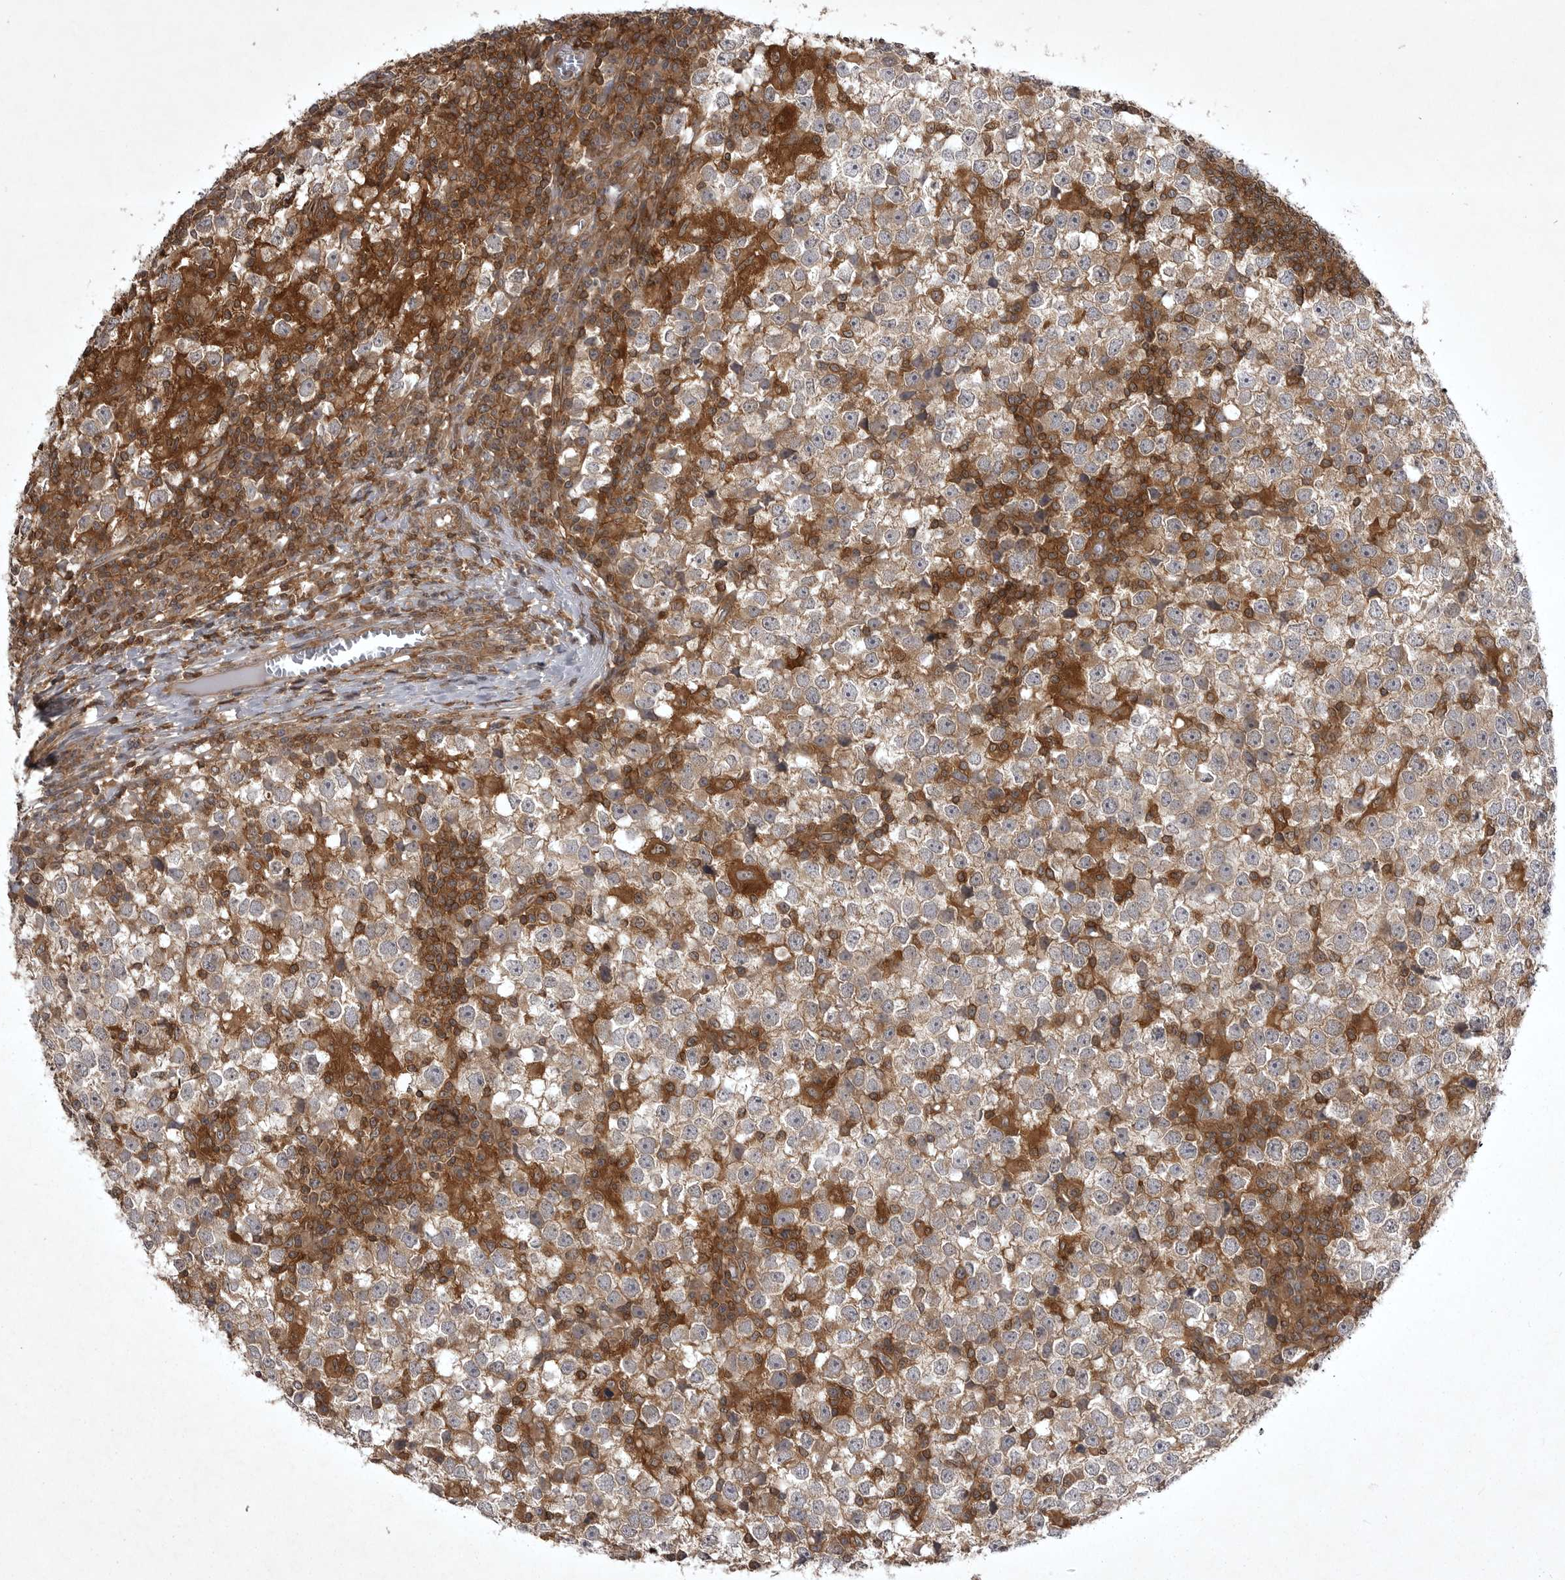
{"staining": {"intensity": "moderate", "quantity": ">75%", "location": "cytoplasmic/membranous"}, "tissue": "testis cancer", "cell_type": "Tumor cells", "image_type": "cancer", "snomed": [{"axis": "morphology", "description": "Seminoma, NOS"}, {"axis": "topography", "description": "Testis"}], "caption": "Seminoma (testis) stained for a protein (brown) reveals moderate cytoplasmic/membranous positive expression in about >75% of tumor cells.", "gene": "STK24", "patient": {"sex": "male", "age": 65}}